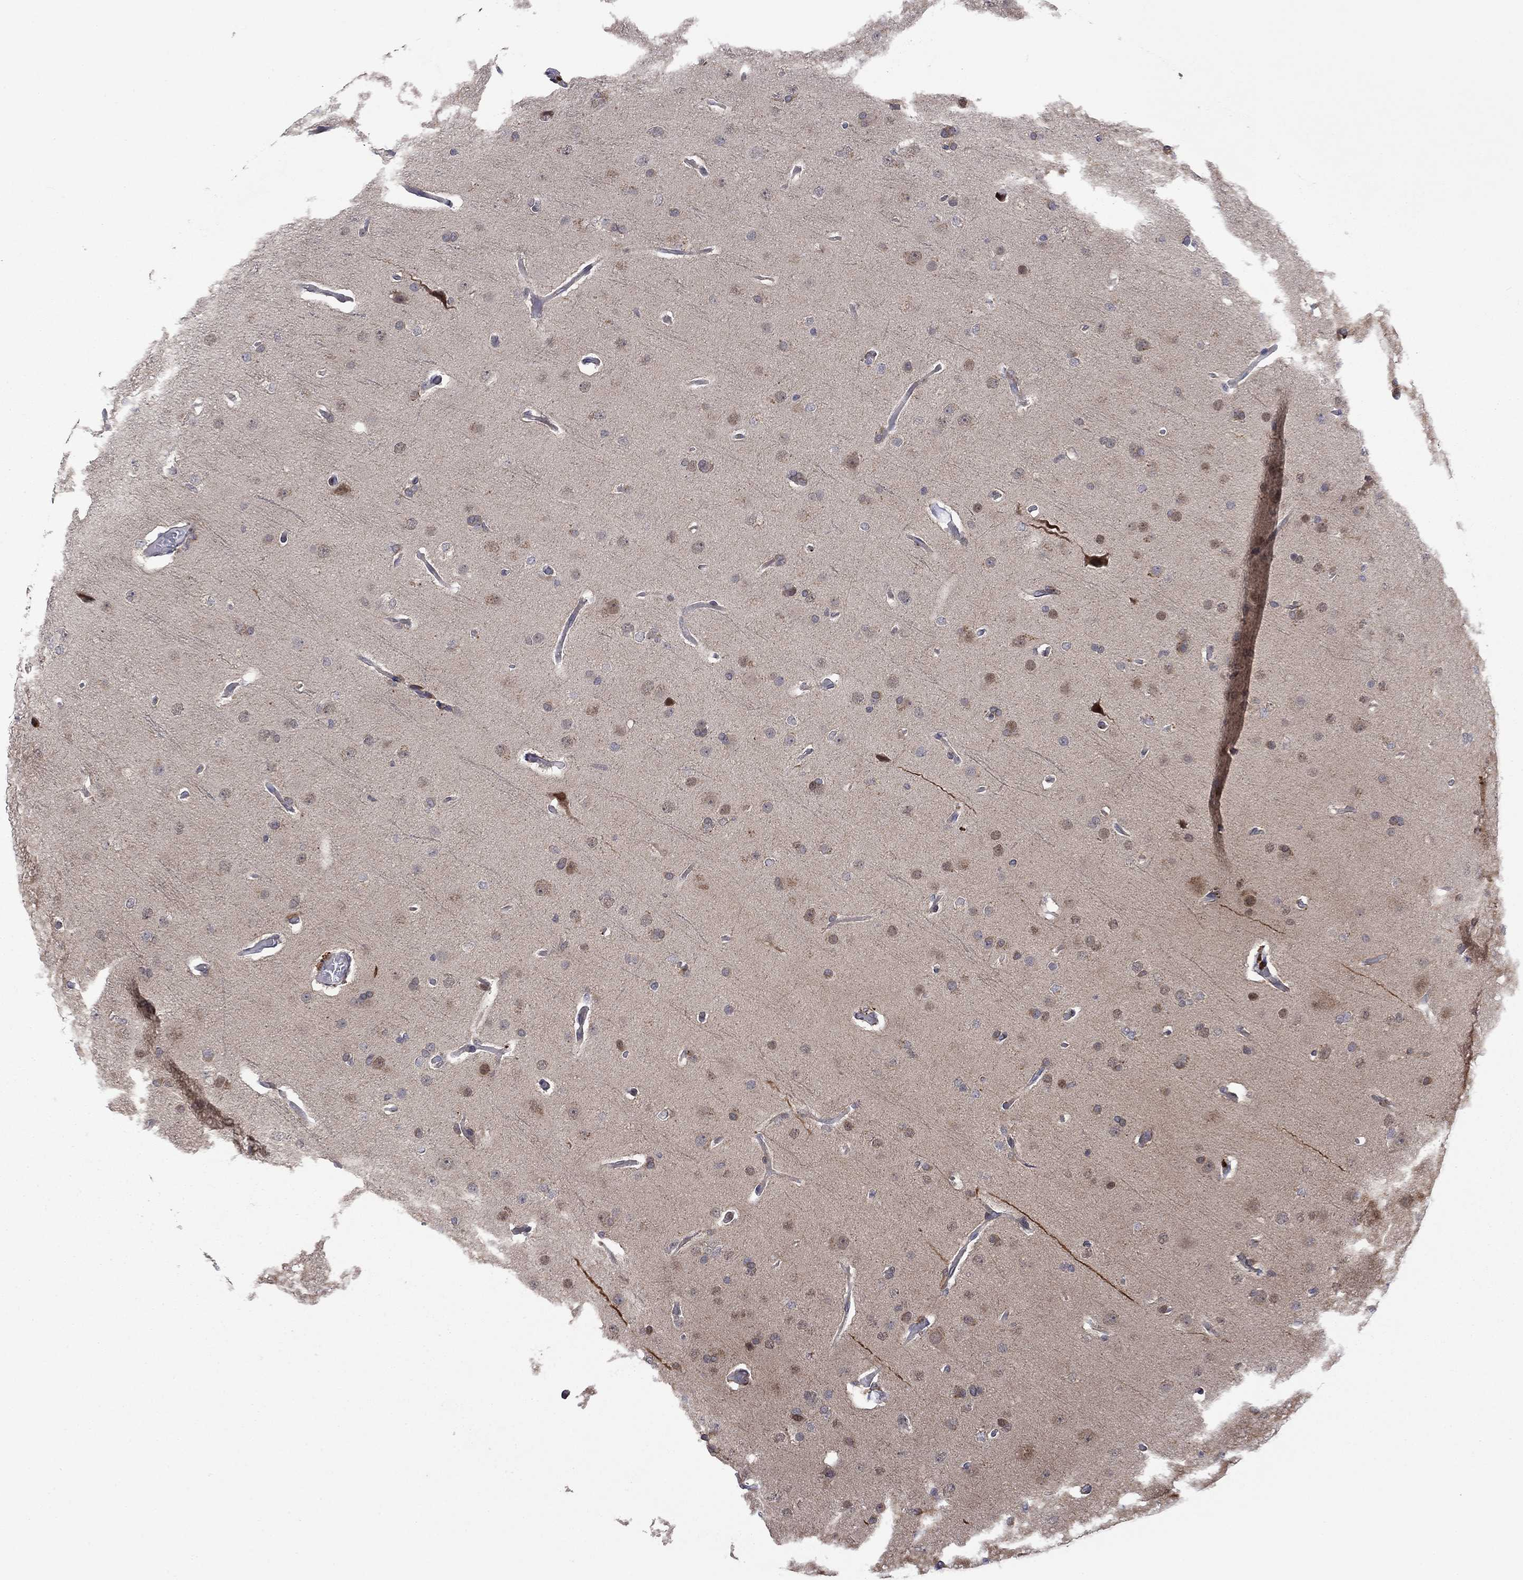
{"staining": {"intensity": "moderate", "quantity": "<25%", "location": "cytoplasmic/membranous"}, "tissue": "glioma", "cell_type": "Tumor cells", "image_type": "cancer", "snomed": [{"axis": "morphology", "description": "Glioma, malignant, Low grade"}, {"axis": "topography", "description": "Brain"}], "caption": "Immunohistochemistry (IHC) of malignant glioma (low-grade) reveals low levels of moderate cytoplasmic/membranous expression in approximately <25% of tumor cells. Nuclei are stained in blue.", "gene": "TTC21B", "patient": {"sex": "male", "age": 41}}